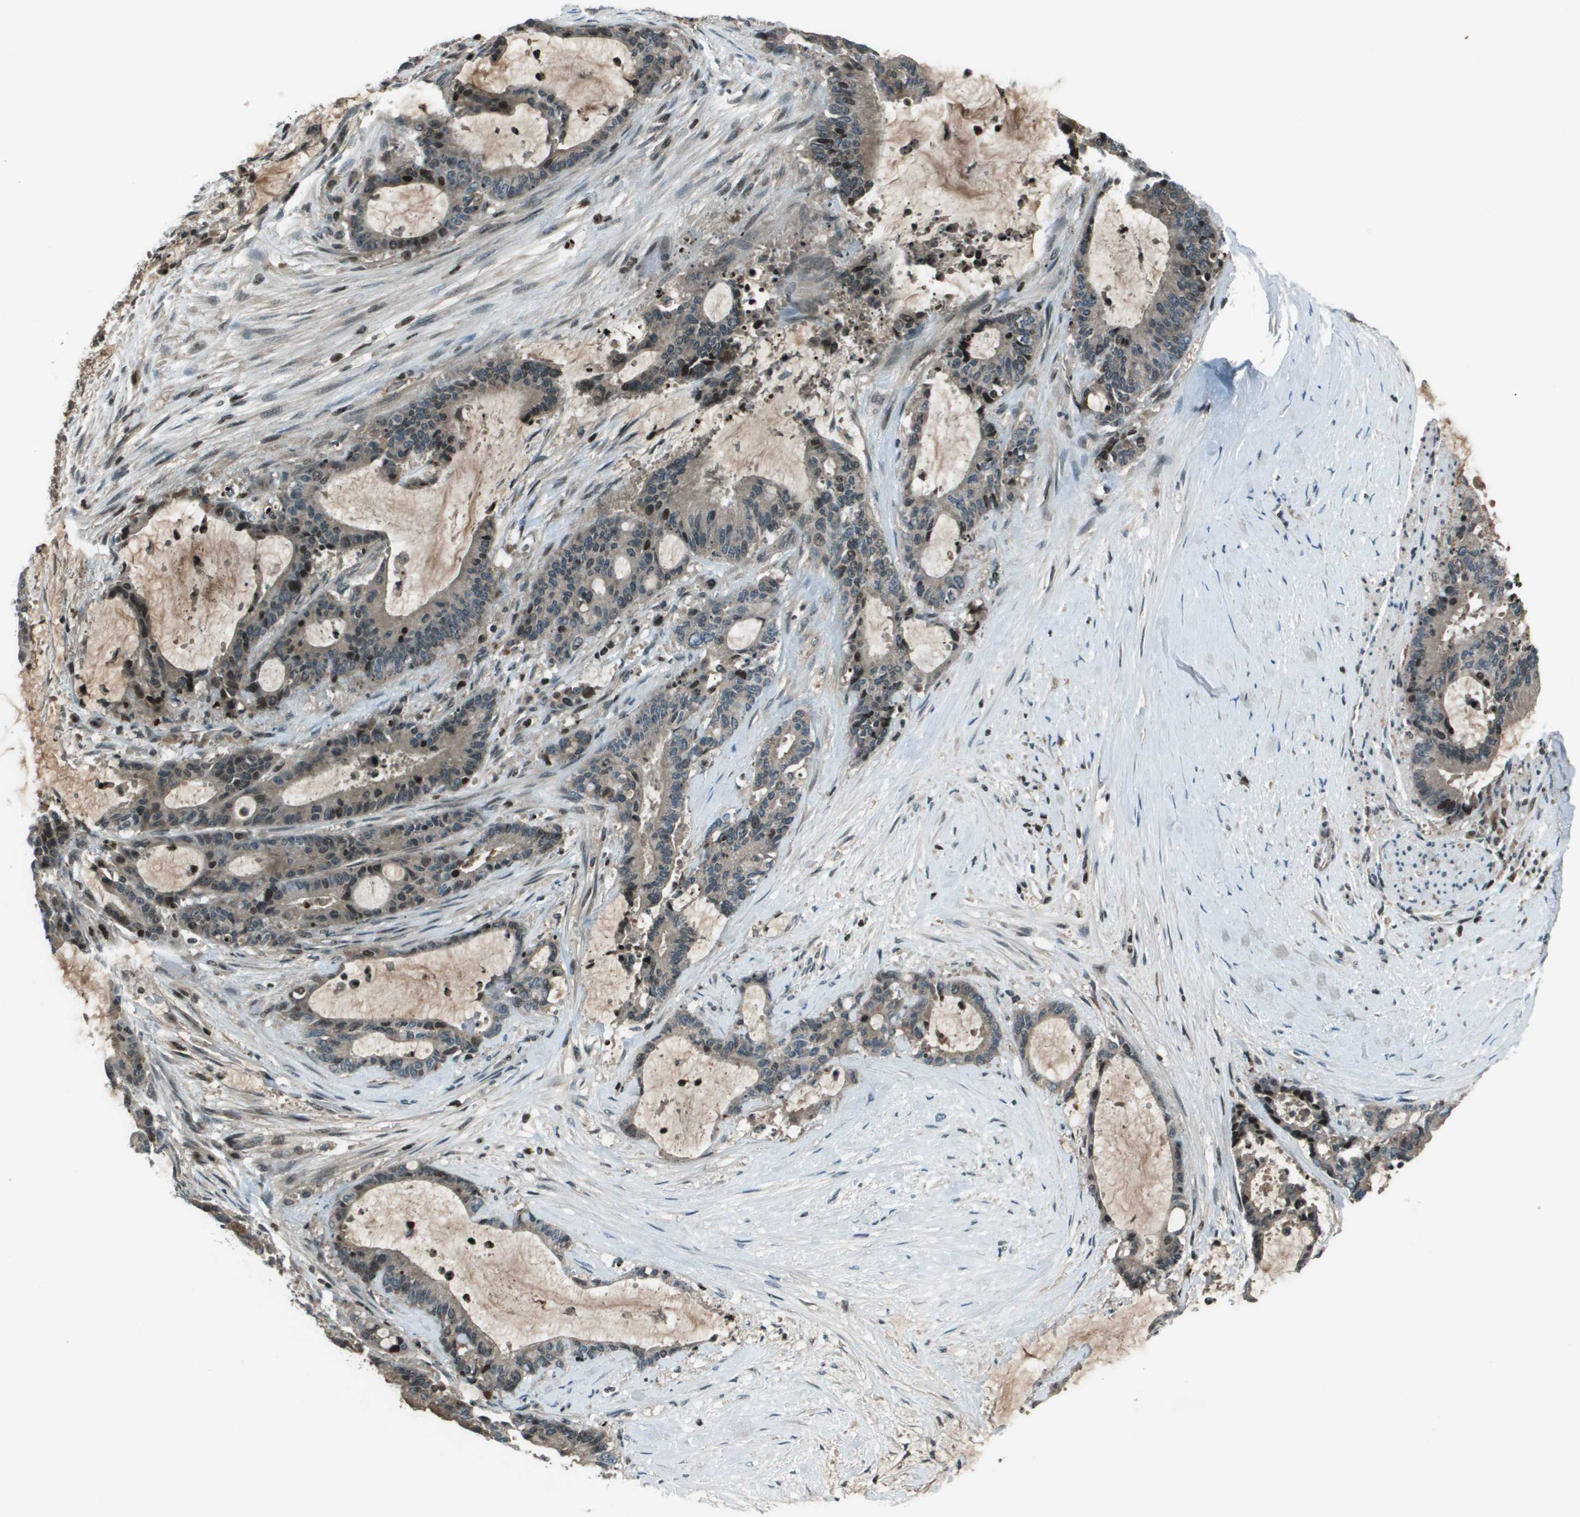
{"staining": {"intensity": "moderate", "quantity": "<25%", "location": "nuclear"}, "tissue": "liver cancer", "cell_type": "Tumor cells", "image_type": "cancer", "snomed": [{"axis": "morphology", "description": "Cholangiocarcinoma"}, {"axis": "topography", "description": "Liver"}], "caption": "This is an image of immunohistochemistry (IHC) staining of liver cancer (cholangiocarcinoma), which shows moderate positivity in the nuclear of tumor cells.", "gene": "CXCL12", "patient": {"sex": "female", "age": 73}}